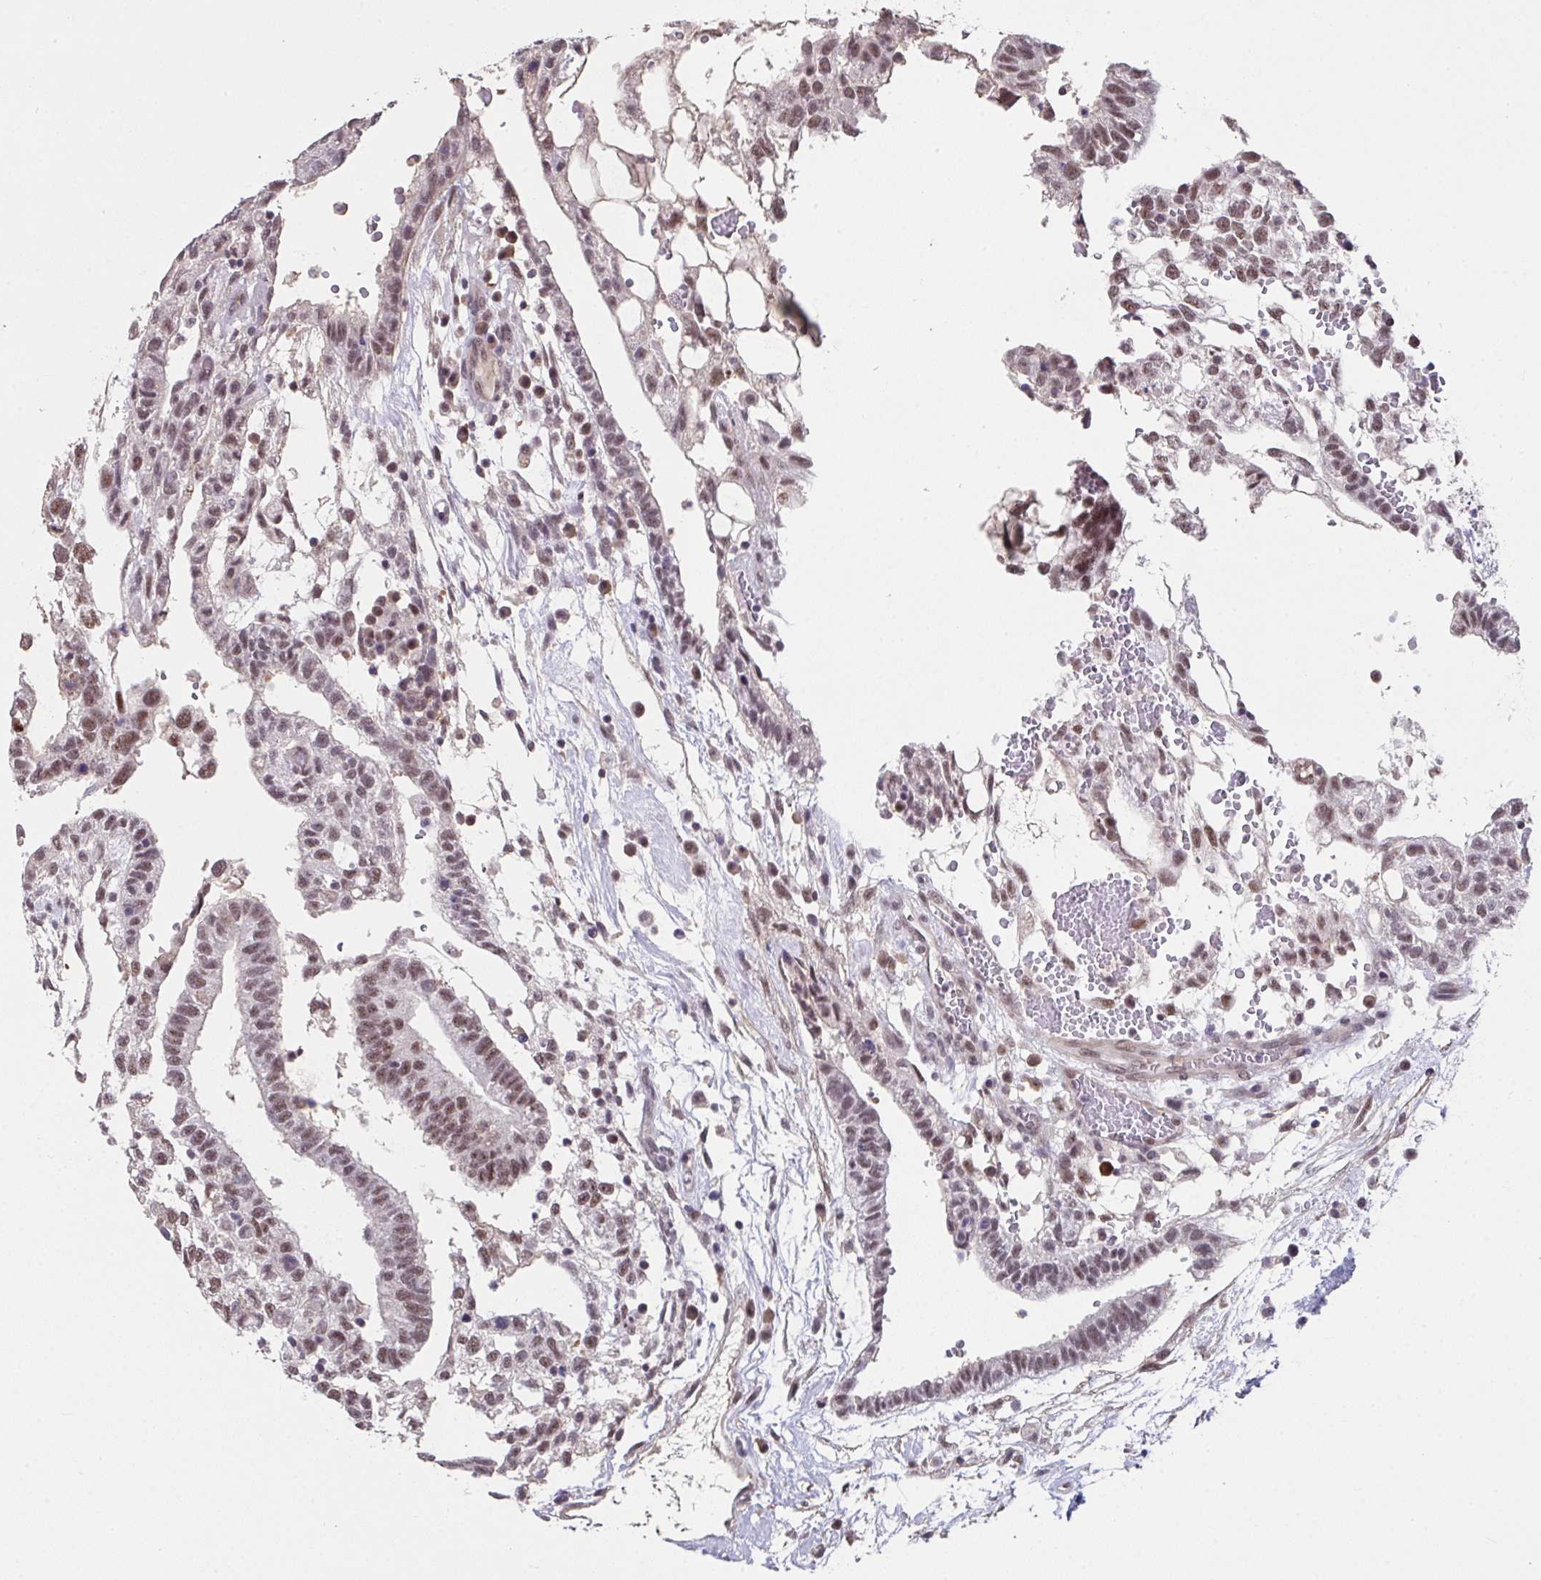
{"staining": {"intensity": "moderate", "quantity": ">75%", "location": "nuclear"}, "tissue": "testis cancer", "cell_type": "Tumor cells", "image_type": "cancer", "snomed": [{"axis": "morphology", "description": "Carcinoma, Embryonal, NOS"}, {"axis": "topography", "description": "Testis"}], "caption": "Protein staining exhibits moderate nuclear expression in about >75% of tumor cells in embryonal carcinoma (testis).", "gene": "RBBP6", "patient": {"sex": "male", "age": 32}}